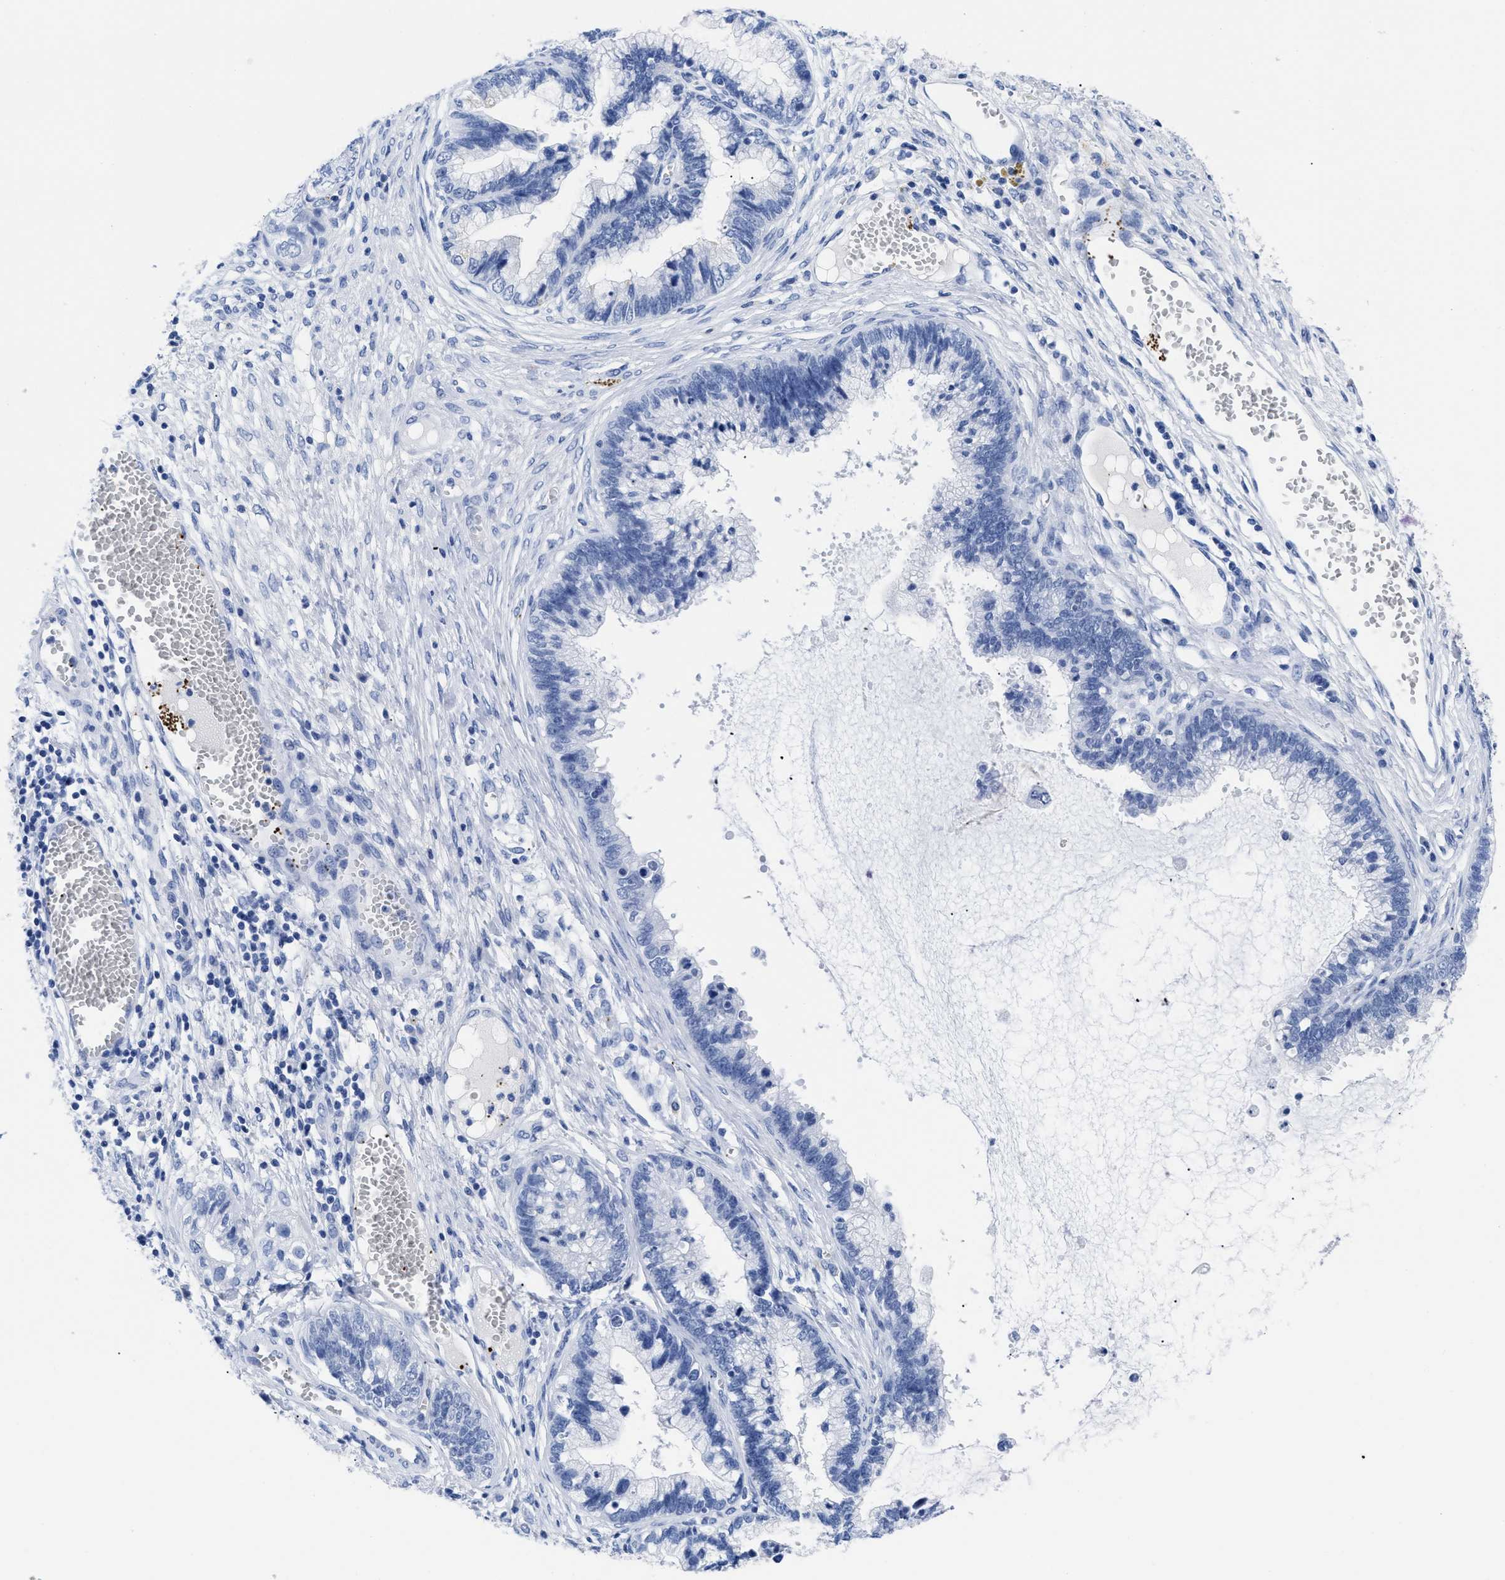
{"staining": {"intensity": "negative", "quantity": "none", "location": "none"}, "tissue": "cervical cancer", "cell_type": "Tumor cells", "image_type": "cancer", "snomed": [{"axis": "morphology", "description": "Adenocarcinoma, NOS"}, {"axis": "topography", "description": "Cervix"}], "caption": "An image of cervical cancer stained for a protein displays no brown staining in tumor cells.", "gene": "TREML1", "patient": {"sex": "female", "age": 44}}